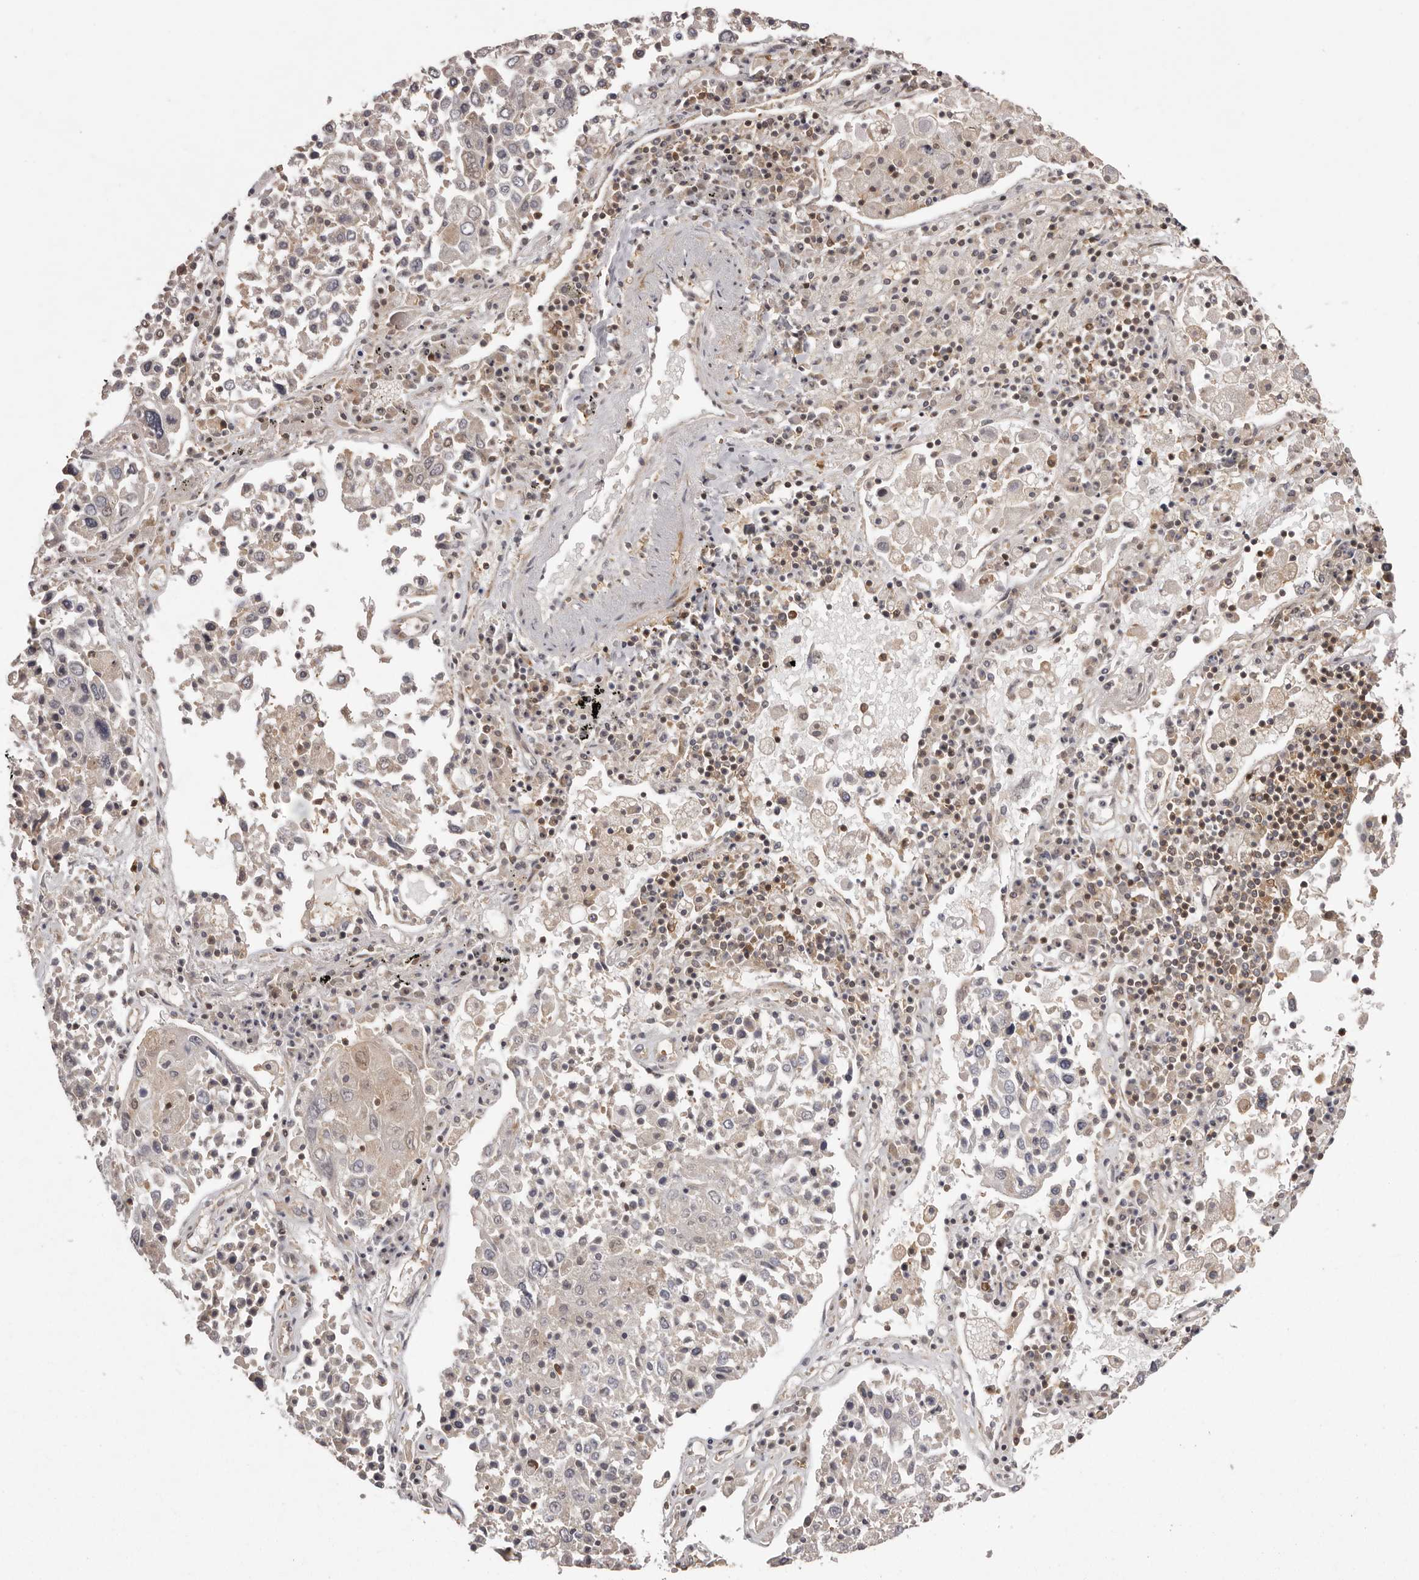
{"staining": {"intensity": "weak", "quantity": "<25%", "location": "cytoplasmic/membranous"}, "tissue": "lung cancer", "cell_type": "Tumor cells", "image_type": "cancer", "snomed": [{"axis": "morphology", "description": "Squamous cell carcinoma, NOS"}, {"axis": "topography", "description": "Lung"}], "caption": "High magnification brightfield microscopy of squamous cell carcinoma (lung) stained with DAB (3,3'-diaminobenzidine) (brown) and counterstained with hematoxylin (blue): tumor cells show no significant expression.", "gene": "NFKBIA", "patient": {"sex": "male", "age": 65}}